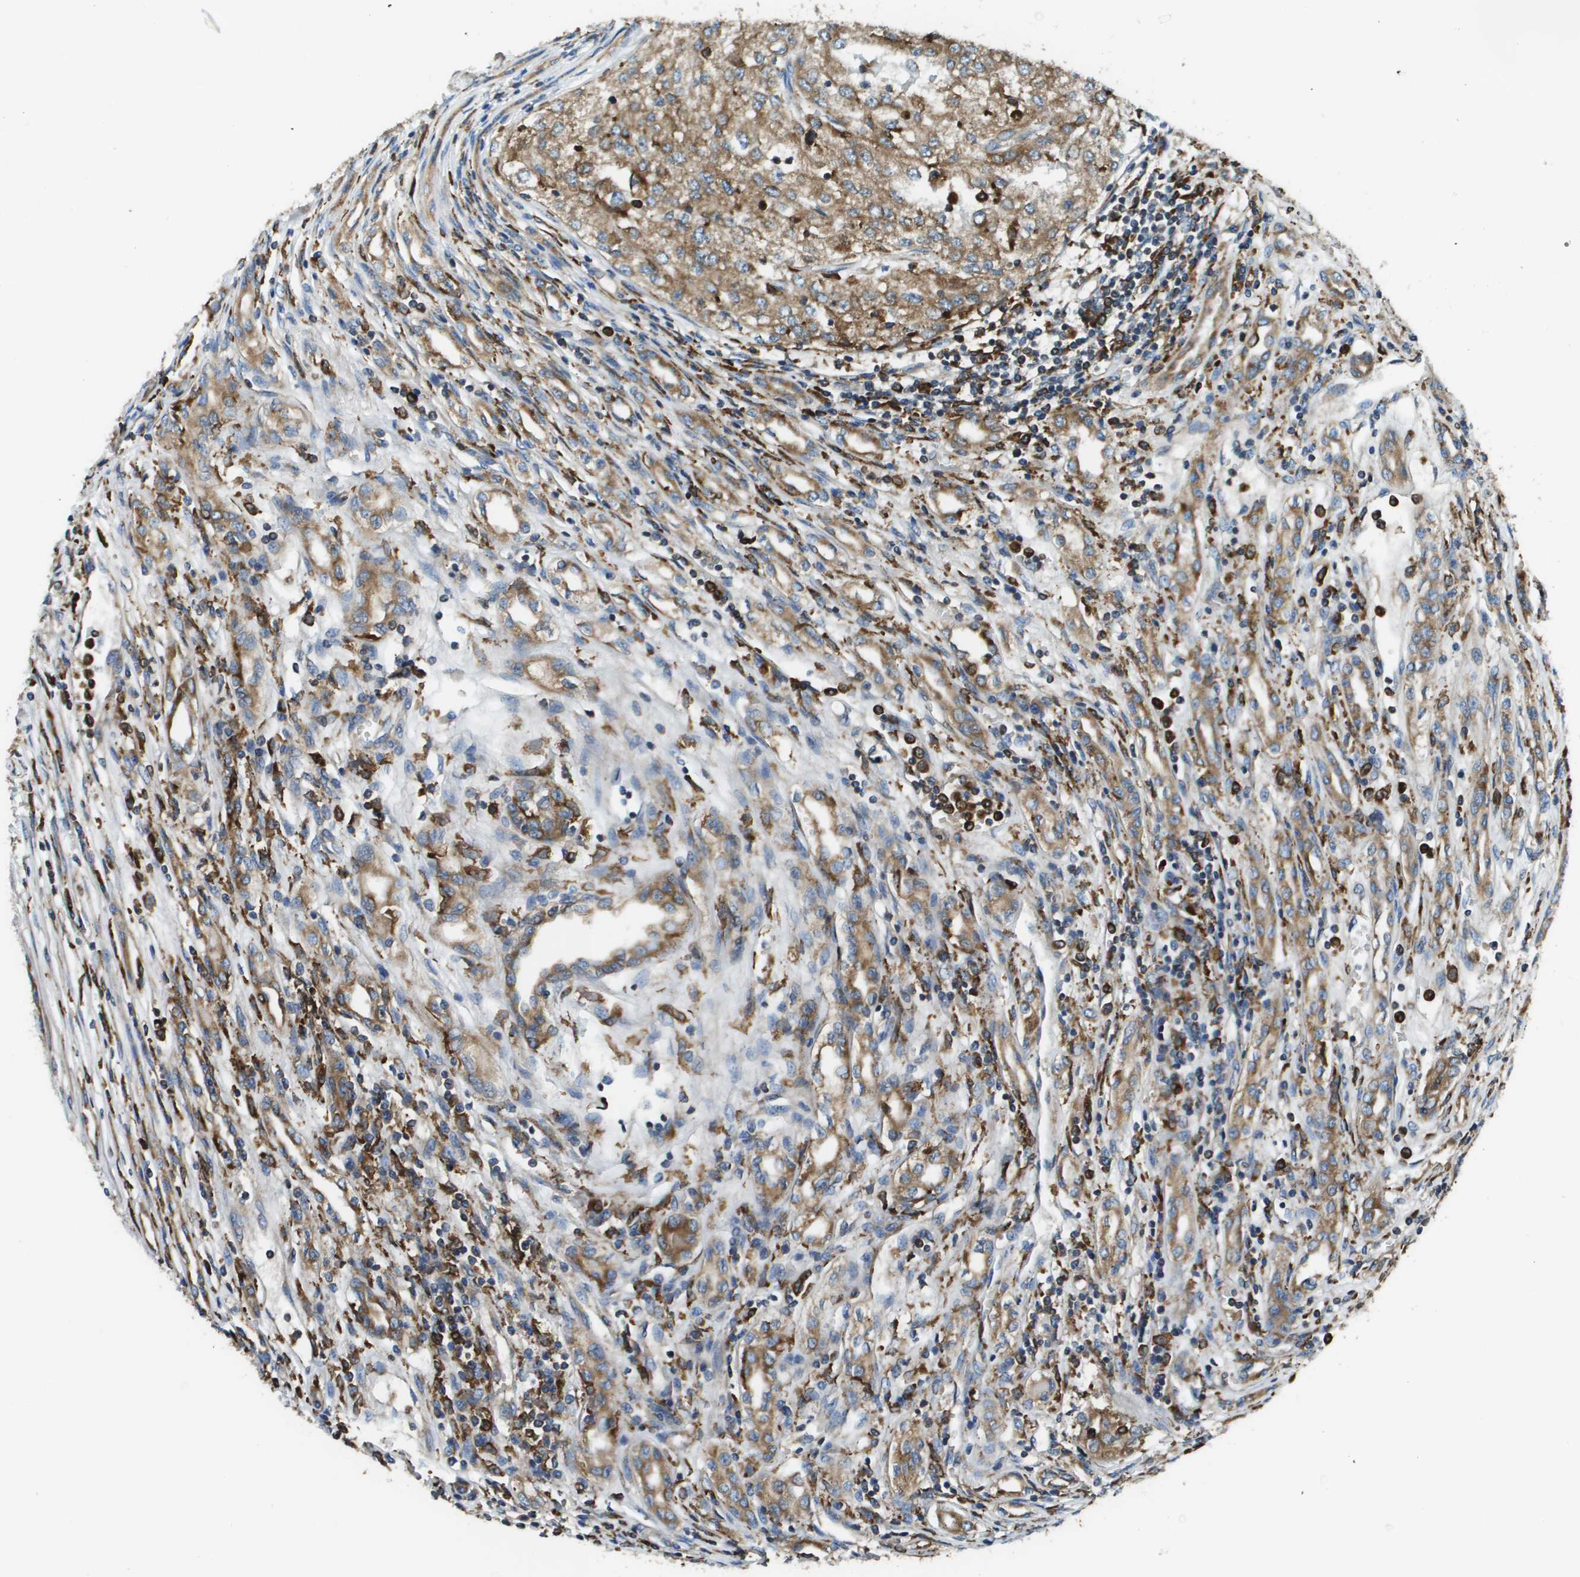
{"staining": {"intensity": "moderate", "quantity": "25%-75%", "location": "cytoplasmic/membranous"}, "tissue": "renal cancer", "cell_type": "Tumor cells", "image_type": "cancer", "snomed": [{"axis": "morphology", "description": "Adenocarcinoma, NOS"}, {"axis": "topography", "description": "Kidney"}], "caption": "Immunohistochemical staining of renal cancer (adenocarcinoma) demonstrates medium levels of moderate cytoplasmic/membranous protein positivity in about 25%-75% of tumor cells. (DAB (3,3'-diaminobenzidine) IHC with brightfield microscopy, high magnification).", "gene": "CNPY3", "patient": {"sex": "female", "age": 54}}